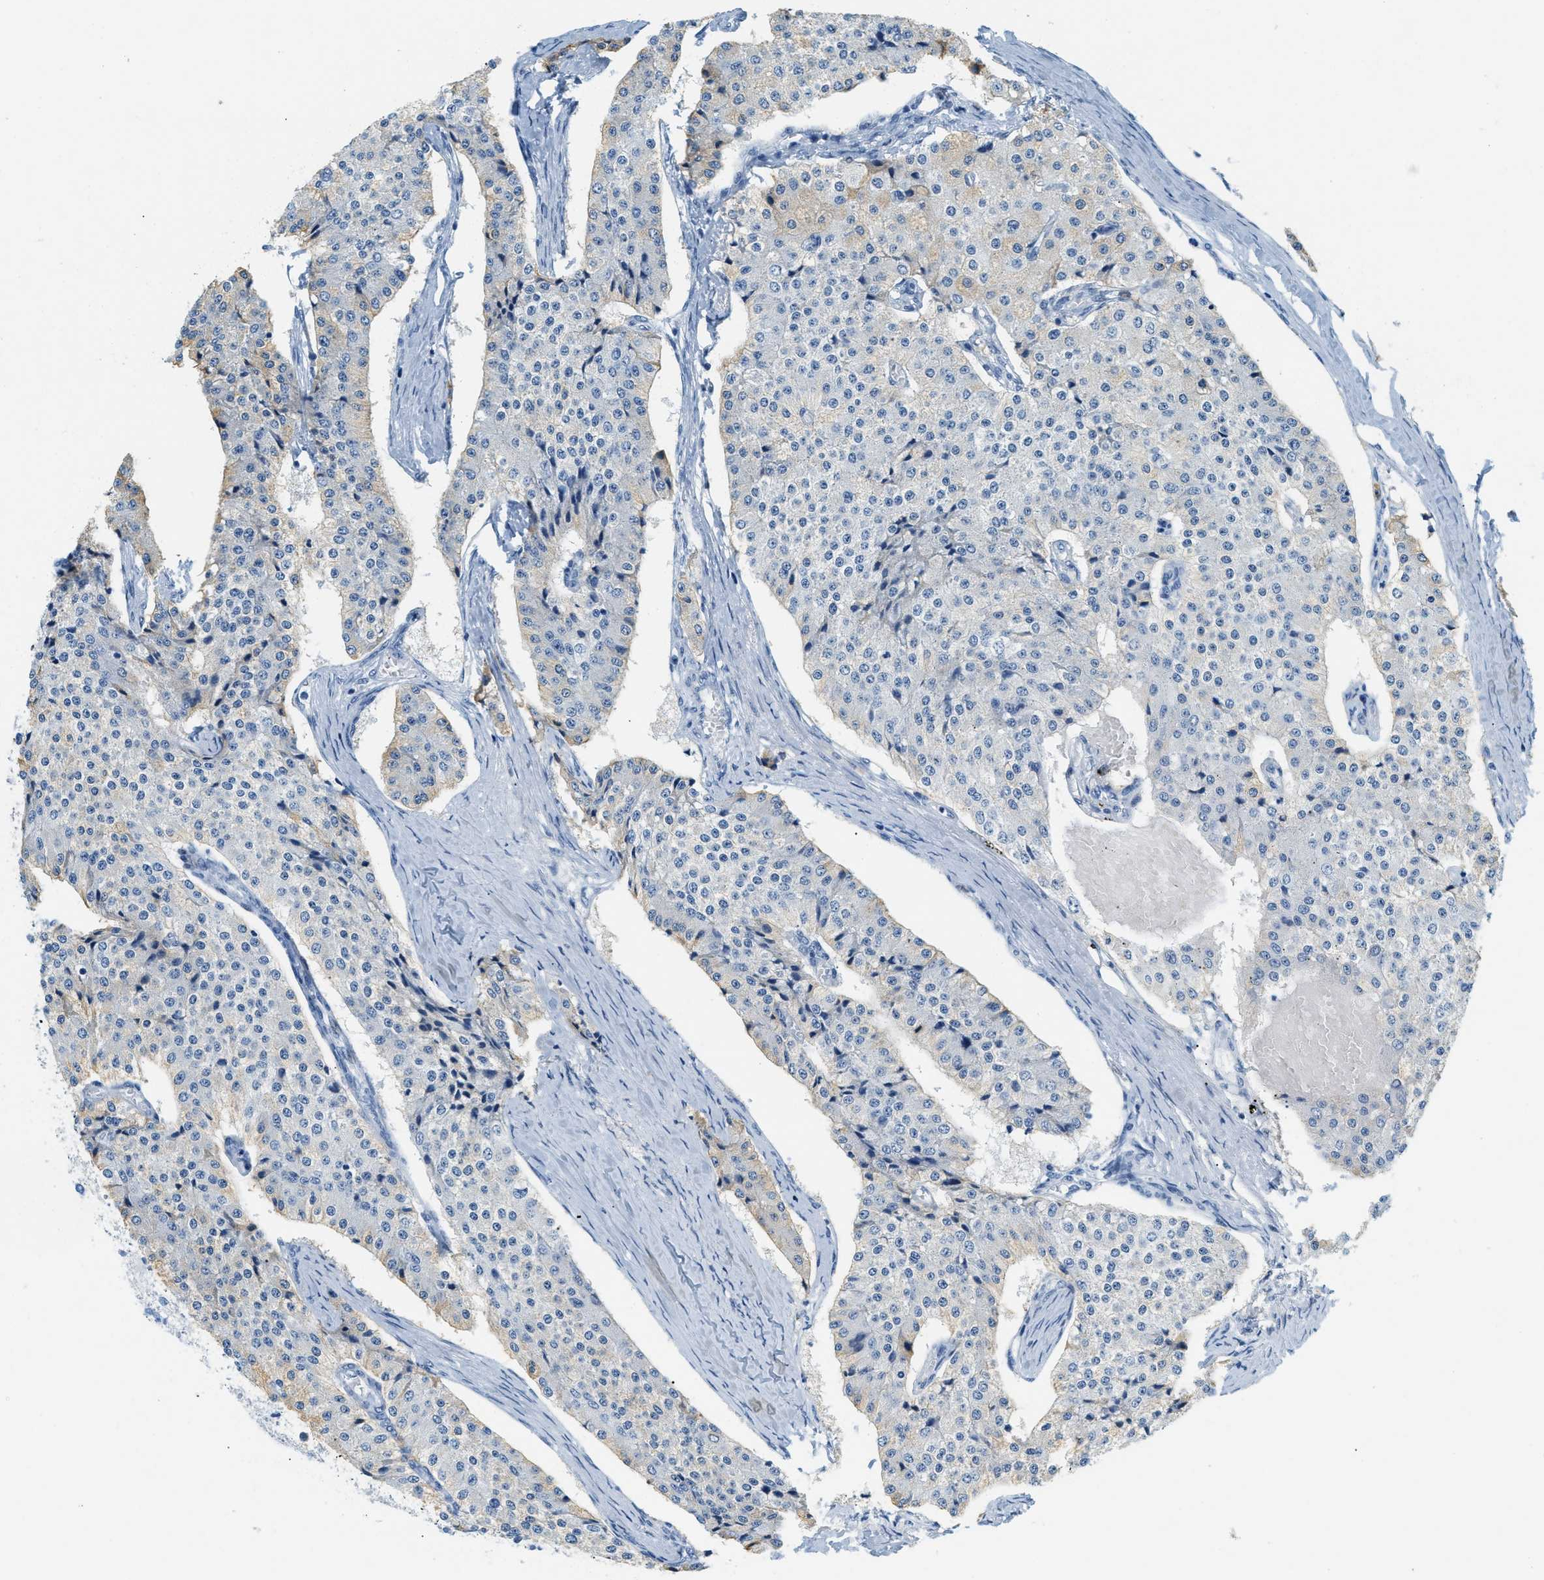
{"staining": {"intensity": "negative", "quantity": "none", "location": "none"}, "tissue": "carcinoid", "cell_type": "Tumor cells", "image_type": "cancer", "snomed": [{"axis": "morphology", "description": "Carcinoid, malignant, NOS"}, {"axis": "topography", "description": "Colon"}], "caption": "A high-resolution image shows immunohistochemistry (IHC) staining of carcinoid, which exhibits no significant expression in tumor cells.", "gene": "LCN2", "patient": {"sex": "female", "age": 52}}